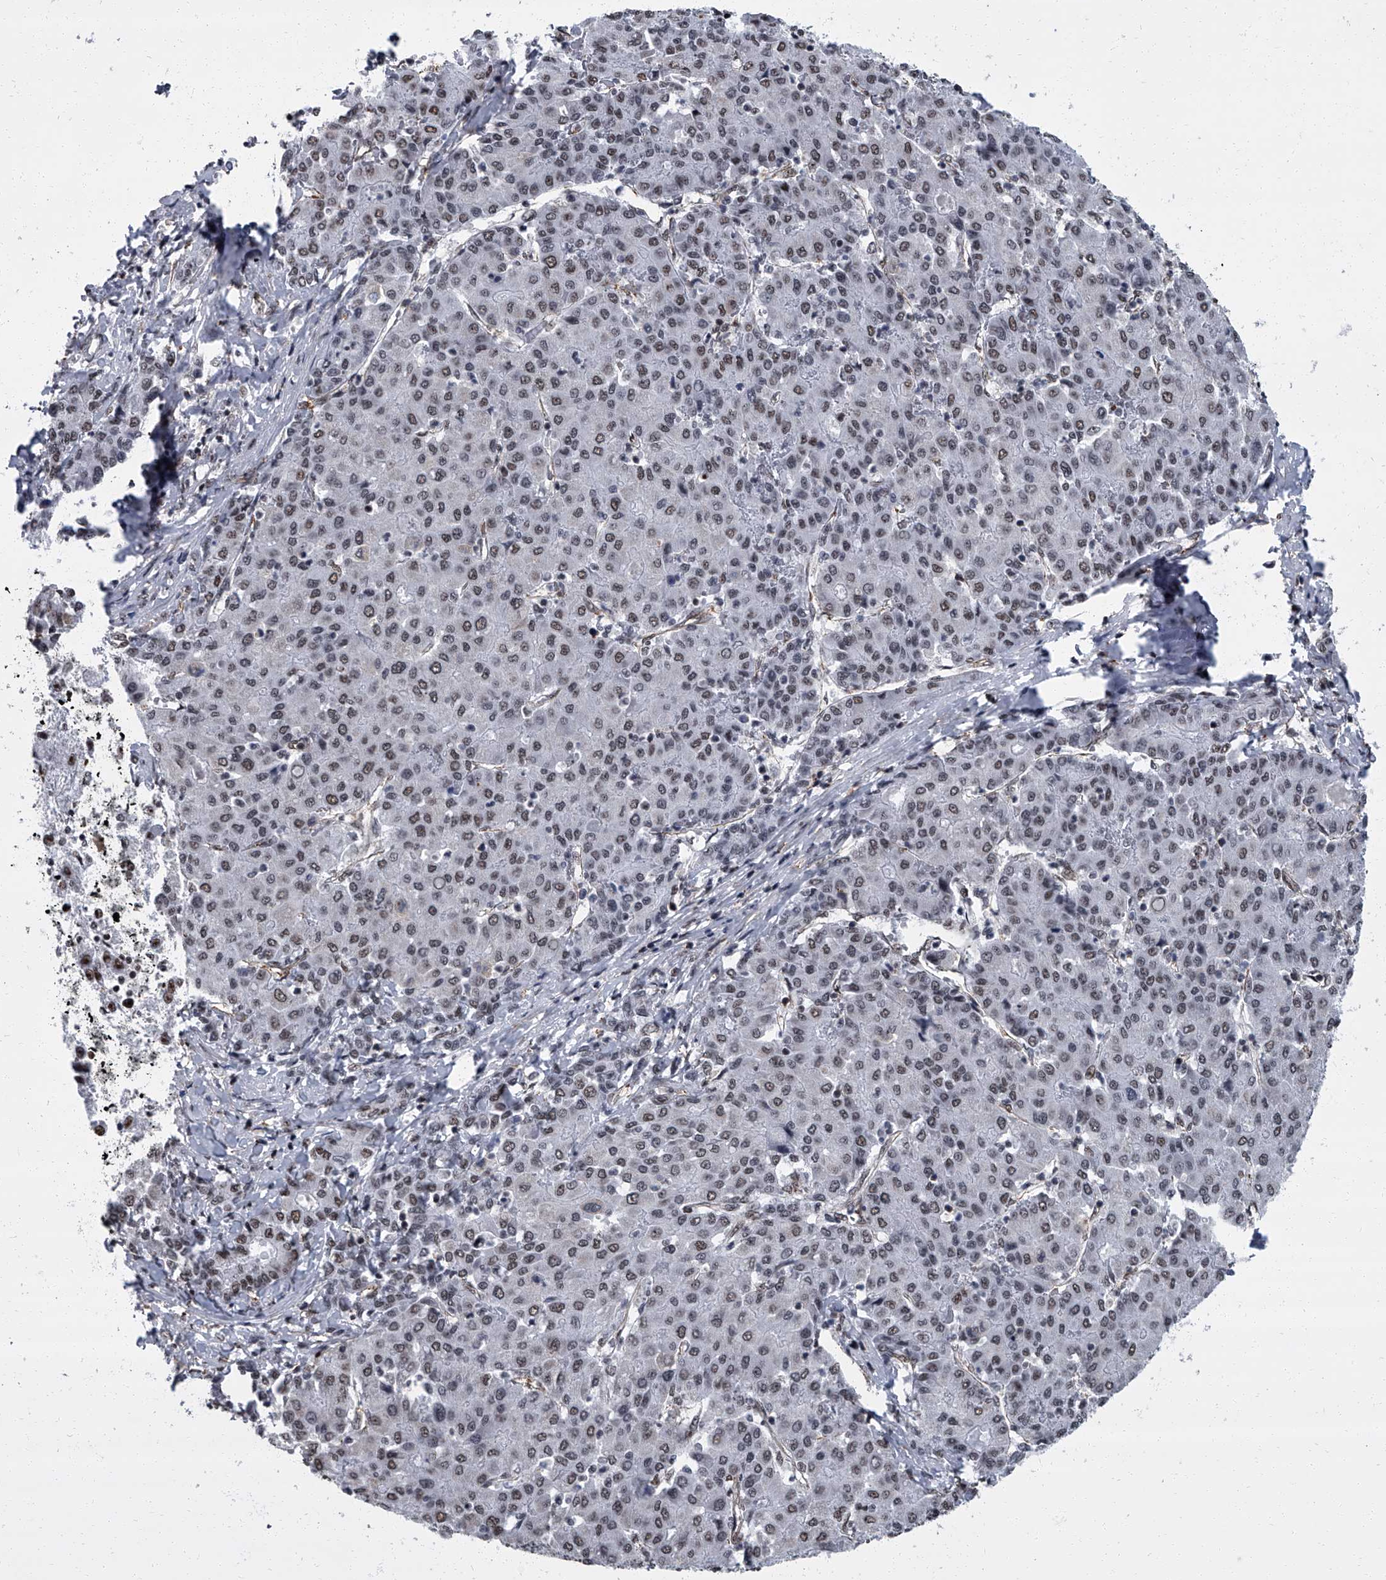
{"staining": {"intensity": "weak", "quantity": "25%-75%", "location": "nuclear"}, "tissue": "liver cancer", "cell_type": "Tumor cells", "image_type": "cancer", "snomed": [{"axis": "morphology", "description": "Carcinoma, Hepatocellular, NOS"}, {"axis": "topography", "description": "Liver"}], "caption": "High-power microscopy captured an IHC photomicrograph of liver cancer (hepatocellular carcinoma), revealing weak nuclear staining in approximately 25%-75% of tumor cells. Immunohistochemistry (ihc) stains the protein in brown and the nuclei are stained blue.", "gene": "ZNF518B", "patient": {"sex": "male", "age": 65}}